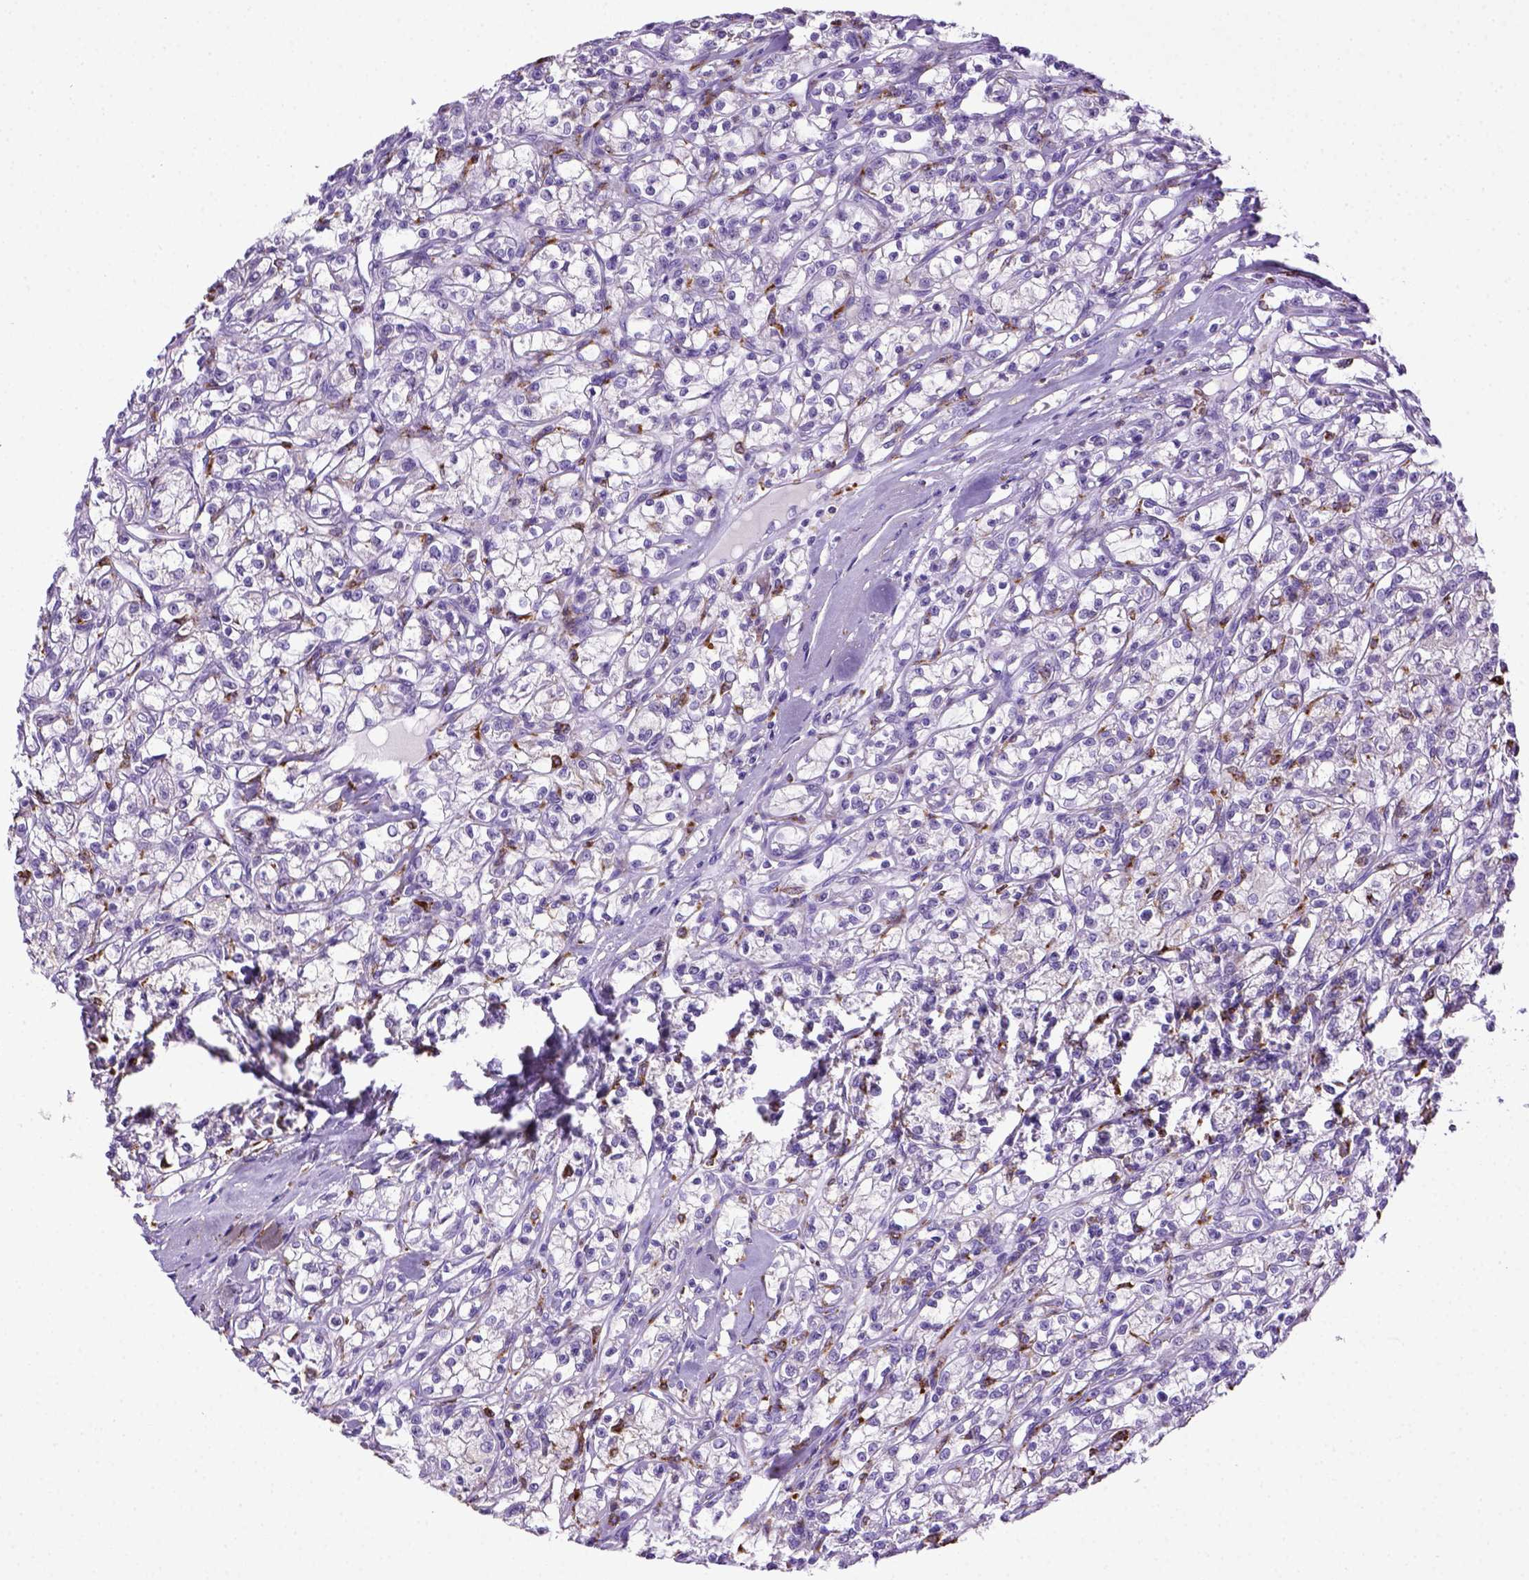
{"staining": {"intensity": "negative", "quantity": "none", "location": "none"}, "tissue": "renal cancer", "cell_type": "Tumor cells", "image_type": "cancer", "snomed": [{"axis": "morphology", "description": "Adenocarcinoma, NOS"}, {"axis": "topography", "description": "Kidney"}], "caption": "The immunohistochemistry (IHC) histopathology image has no significant staining in tumor cells of renal adenocarcinoma tissue.", "gene": "CD68", "patient": {"sex": "female", "age": 59}}